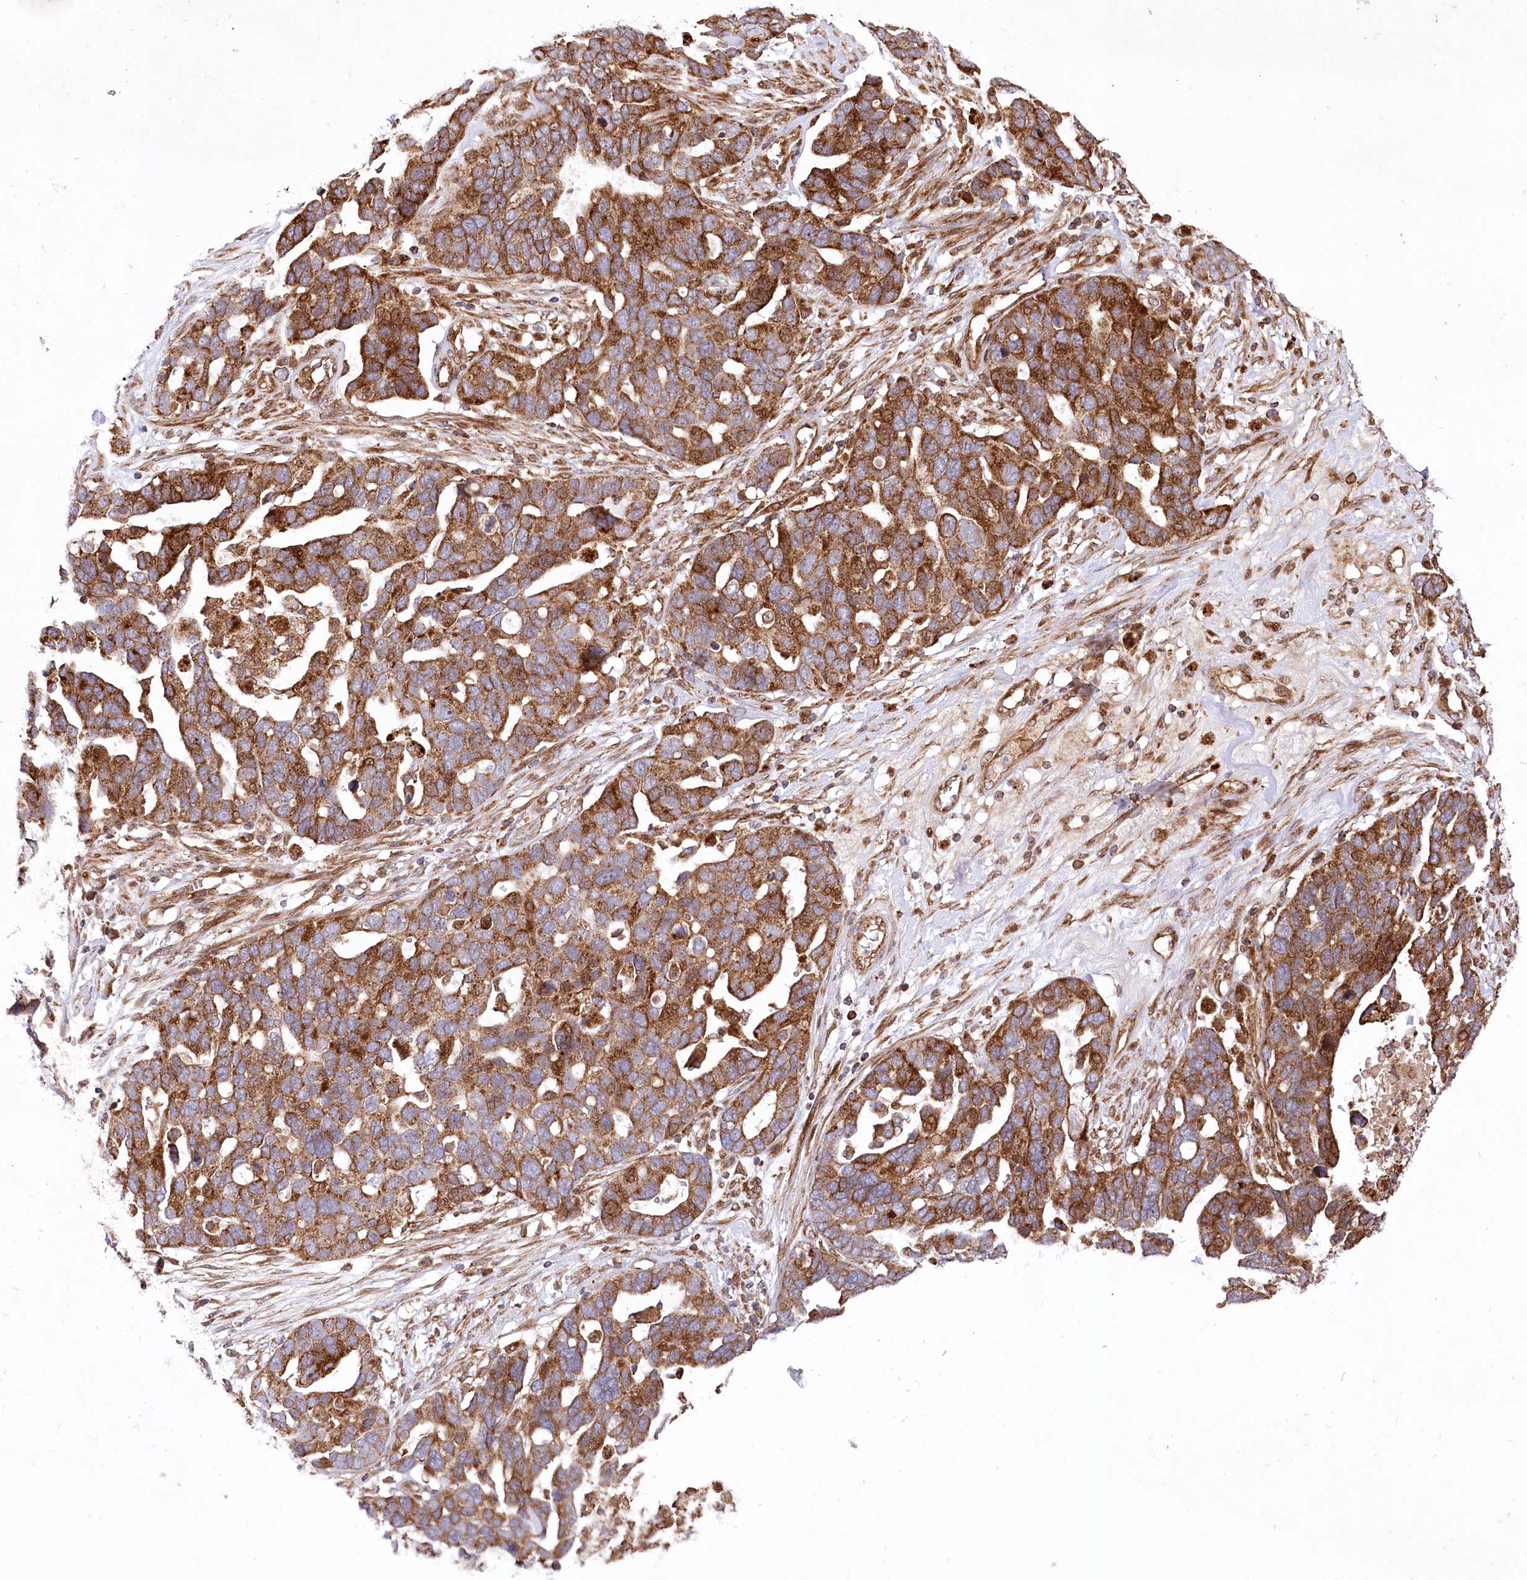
{"staining": {"intensity": "strong", "quantity": ">75%", "location": "cytoplasmic/membranous"}, "tissue": "ovarian cancer", "cell_type": "Tumor cells", "image_type": "cancer", "snomed": [{"axis": "morphology", "description": "Cystadenocarcinoma, serous, NOS"}, {"axis": "topography", "description": "Ovary"}], "caption": "Serous cystadenocarcinoma (ovarian) stained for a protein (brown) displays strong cytoplasmic/membranous positive expression in about >75% of tumor cells.", "gene": "PSTK", "patient": {"sex": "female", "age": 54}}